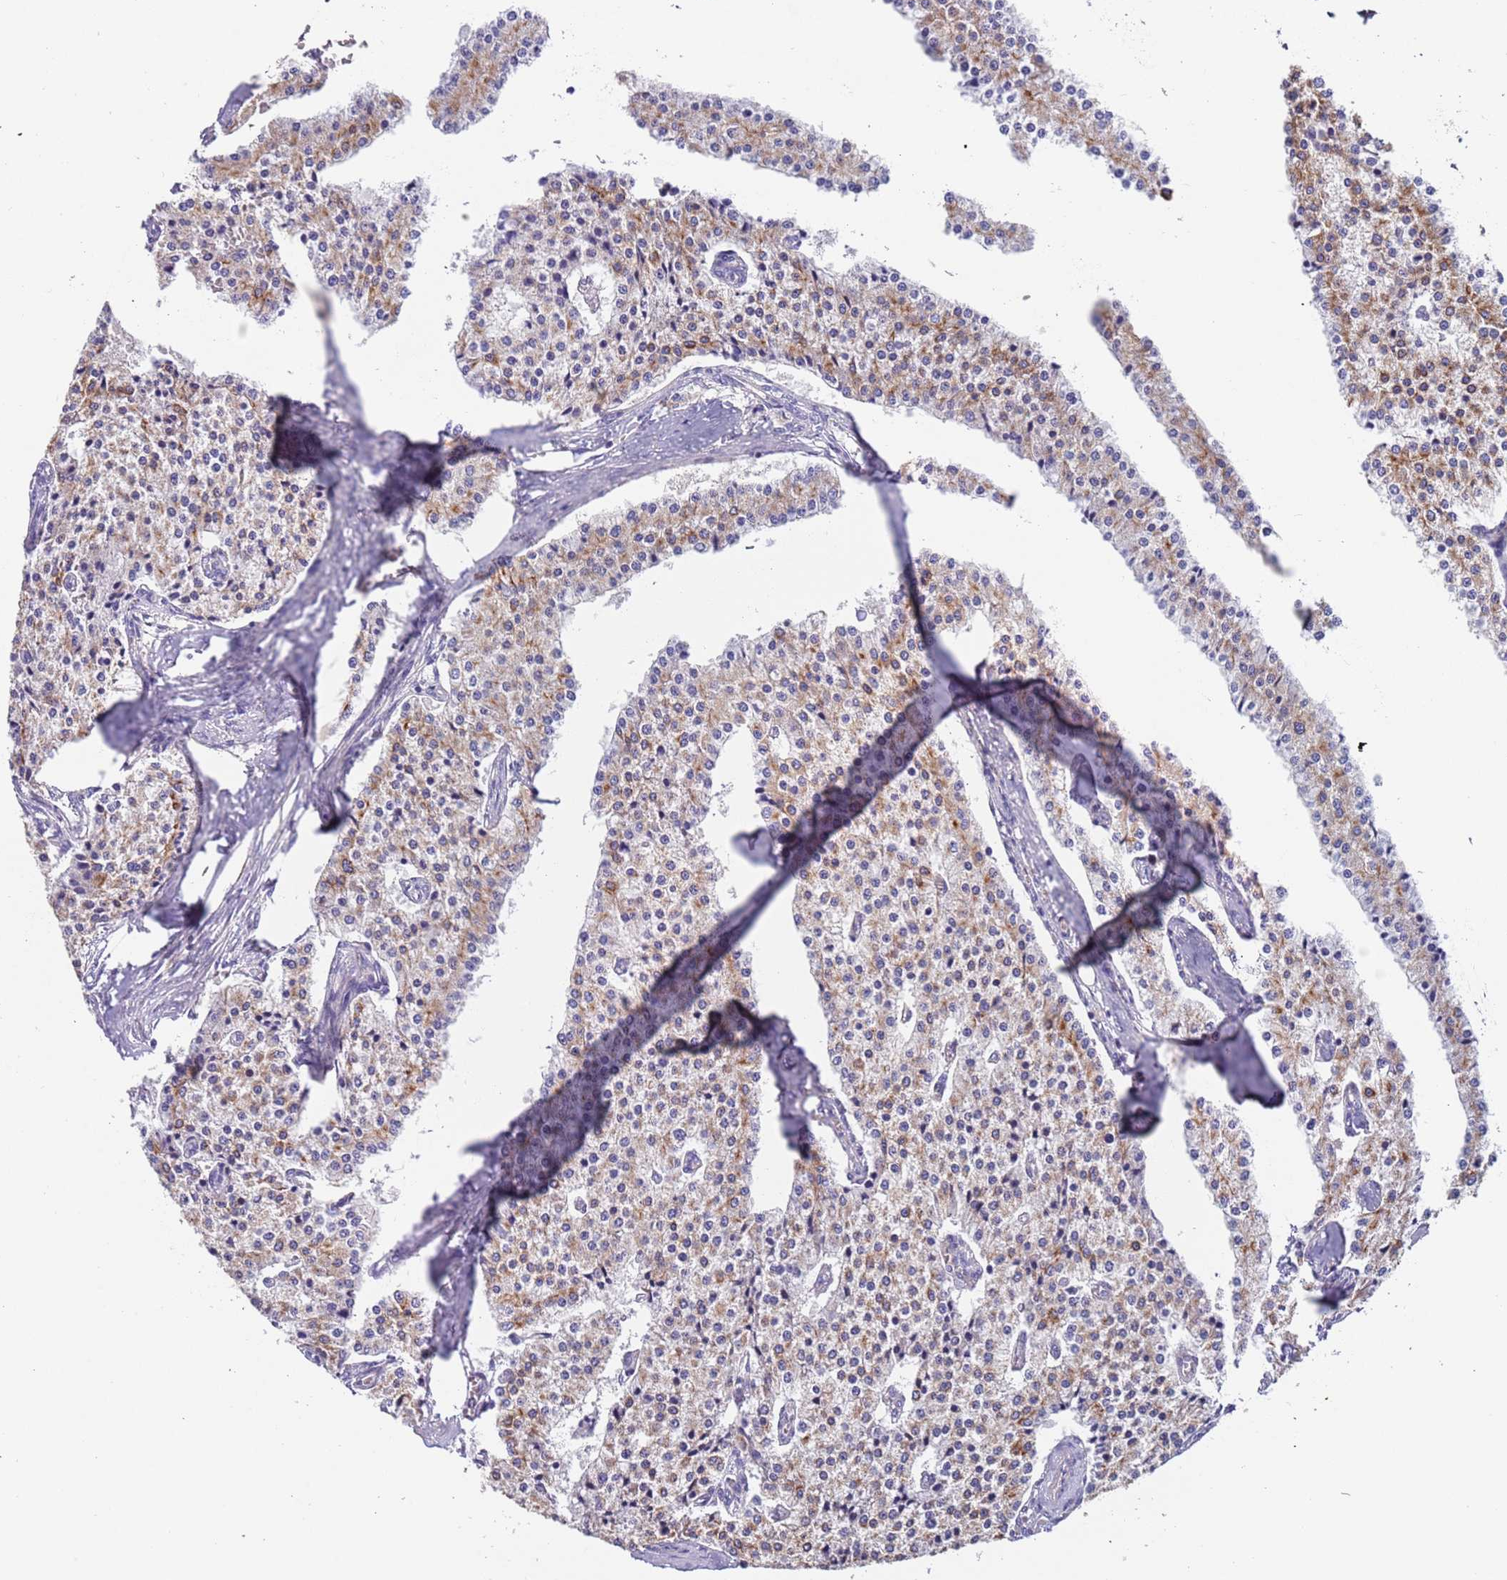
{"staining": {"intensity": "weak", "quantity": "<25%", "location": "cytoplasmic/membranous"}, "tissue": "carcinoid", "cell_type": "Tumor cells", "image_type": "cancer", "snomed": [{"axis": "morphology", "description": "Carcinoid, malignant, NOS"}, {"axis": "topography", "description": "Colon"}], "caption": "An image of human carcinoid is negative for staining in tumor cells.", "gene": "LAMB4", "patient": {"sex": "female", "age": 52}}